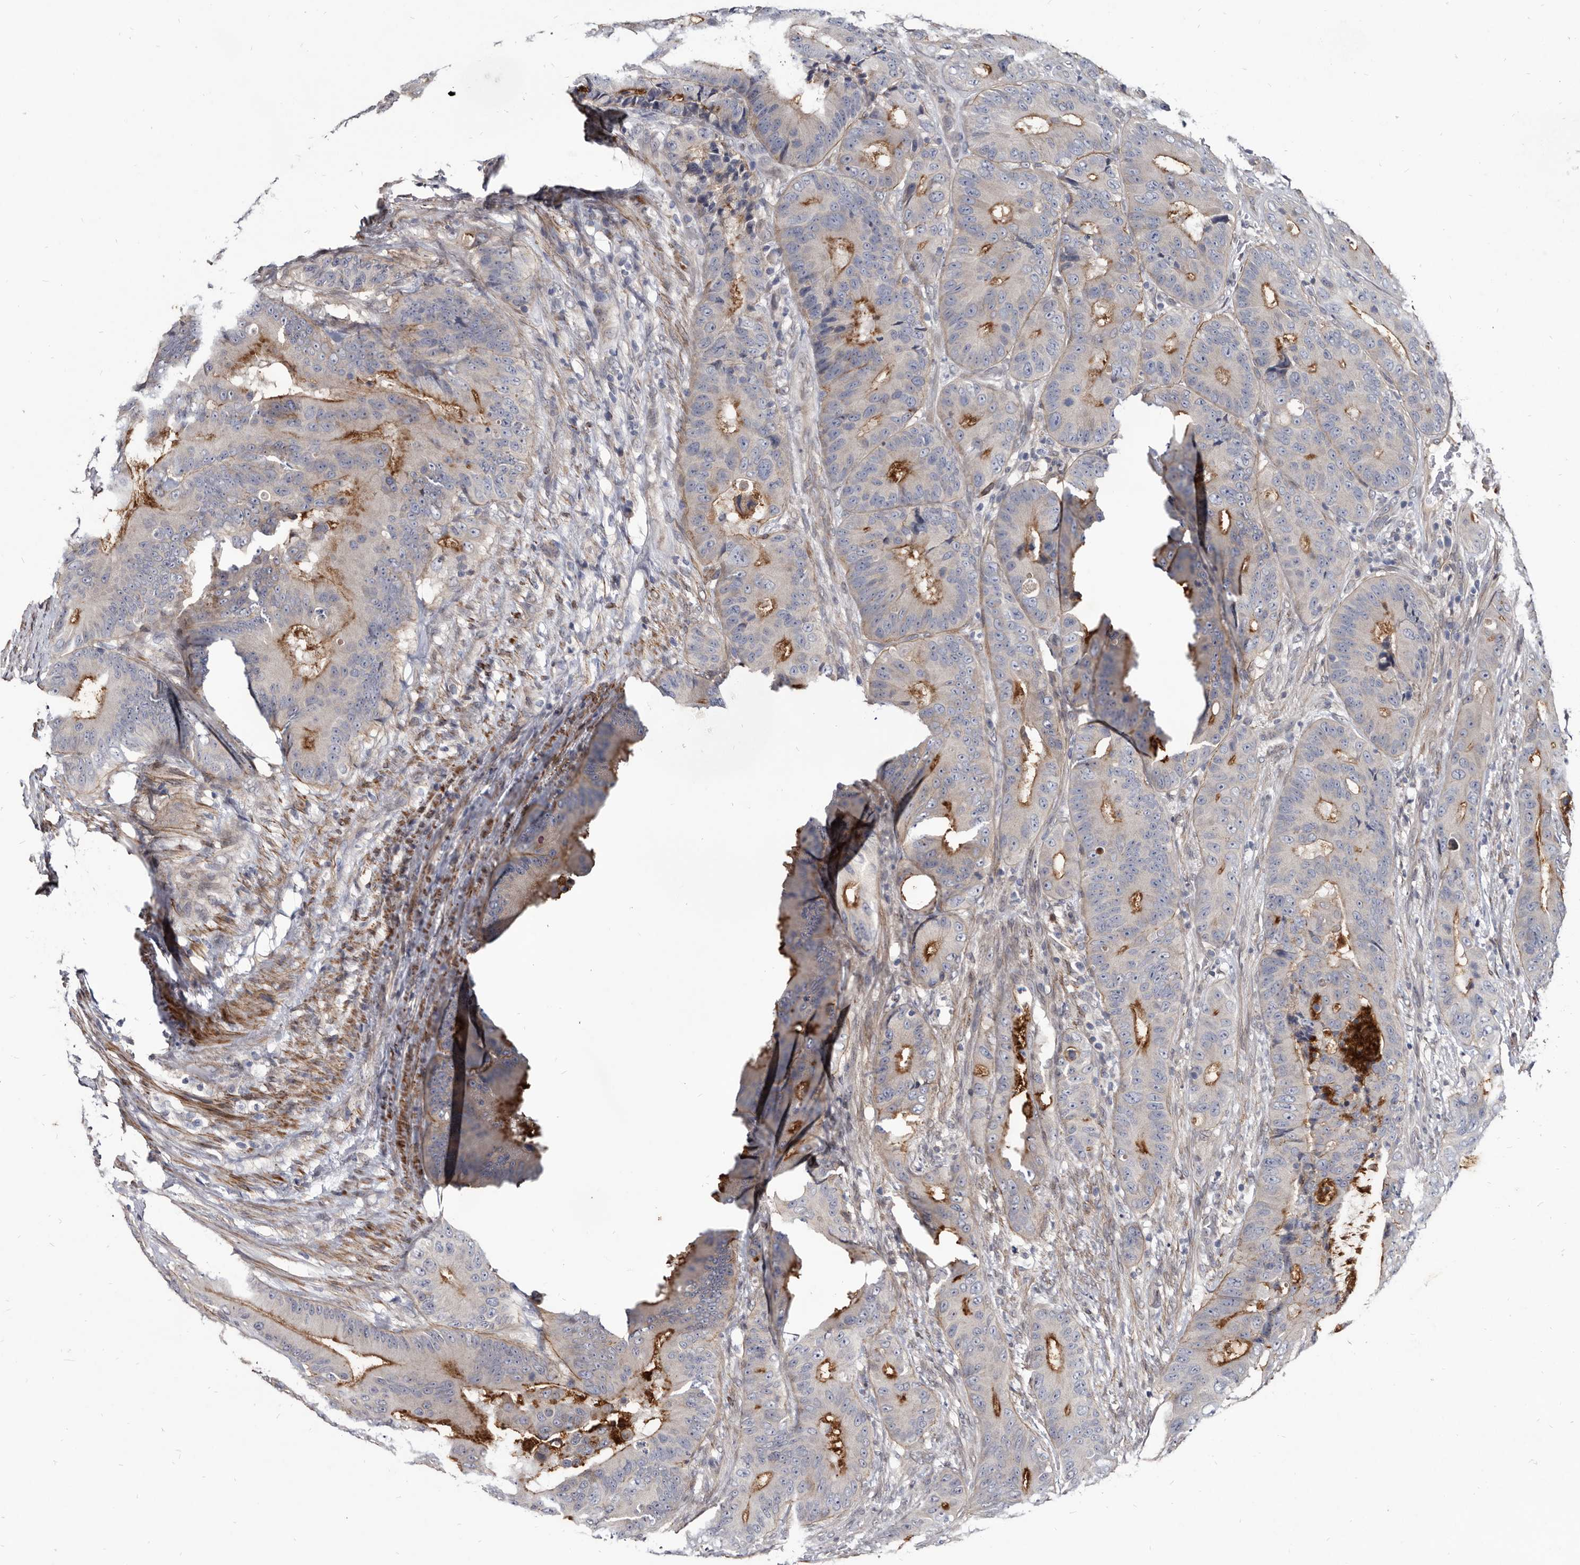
{"staining": {"intensity": "moderate", "quantity": "<25%", "location": "cytoplasmic/membranous"}, "tissue": "colorectal cancer", "cell_type": "Tumor cells", "image_type": "cancer", "snomed": [{"axis": "morphology", "description": "Adenocarcinoma, NOS"}, {"axis": "topography", "description": "Colon"}], "caption": "Colorectal adenocarcinoma stained for a protein displays moderate cytoplasmic/membranous positivity in tumor cells.", "gene": "PROM1", "patient": {"sex": "male", "age": 83}}